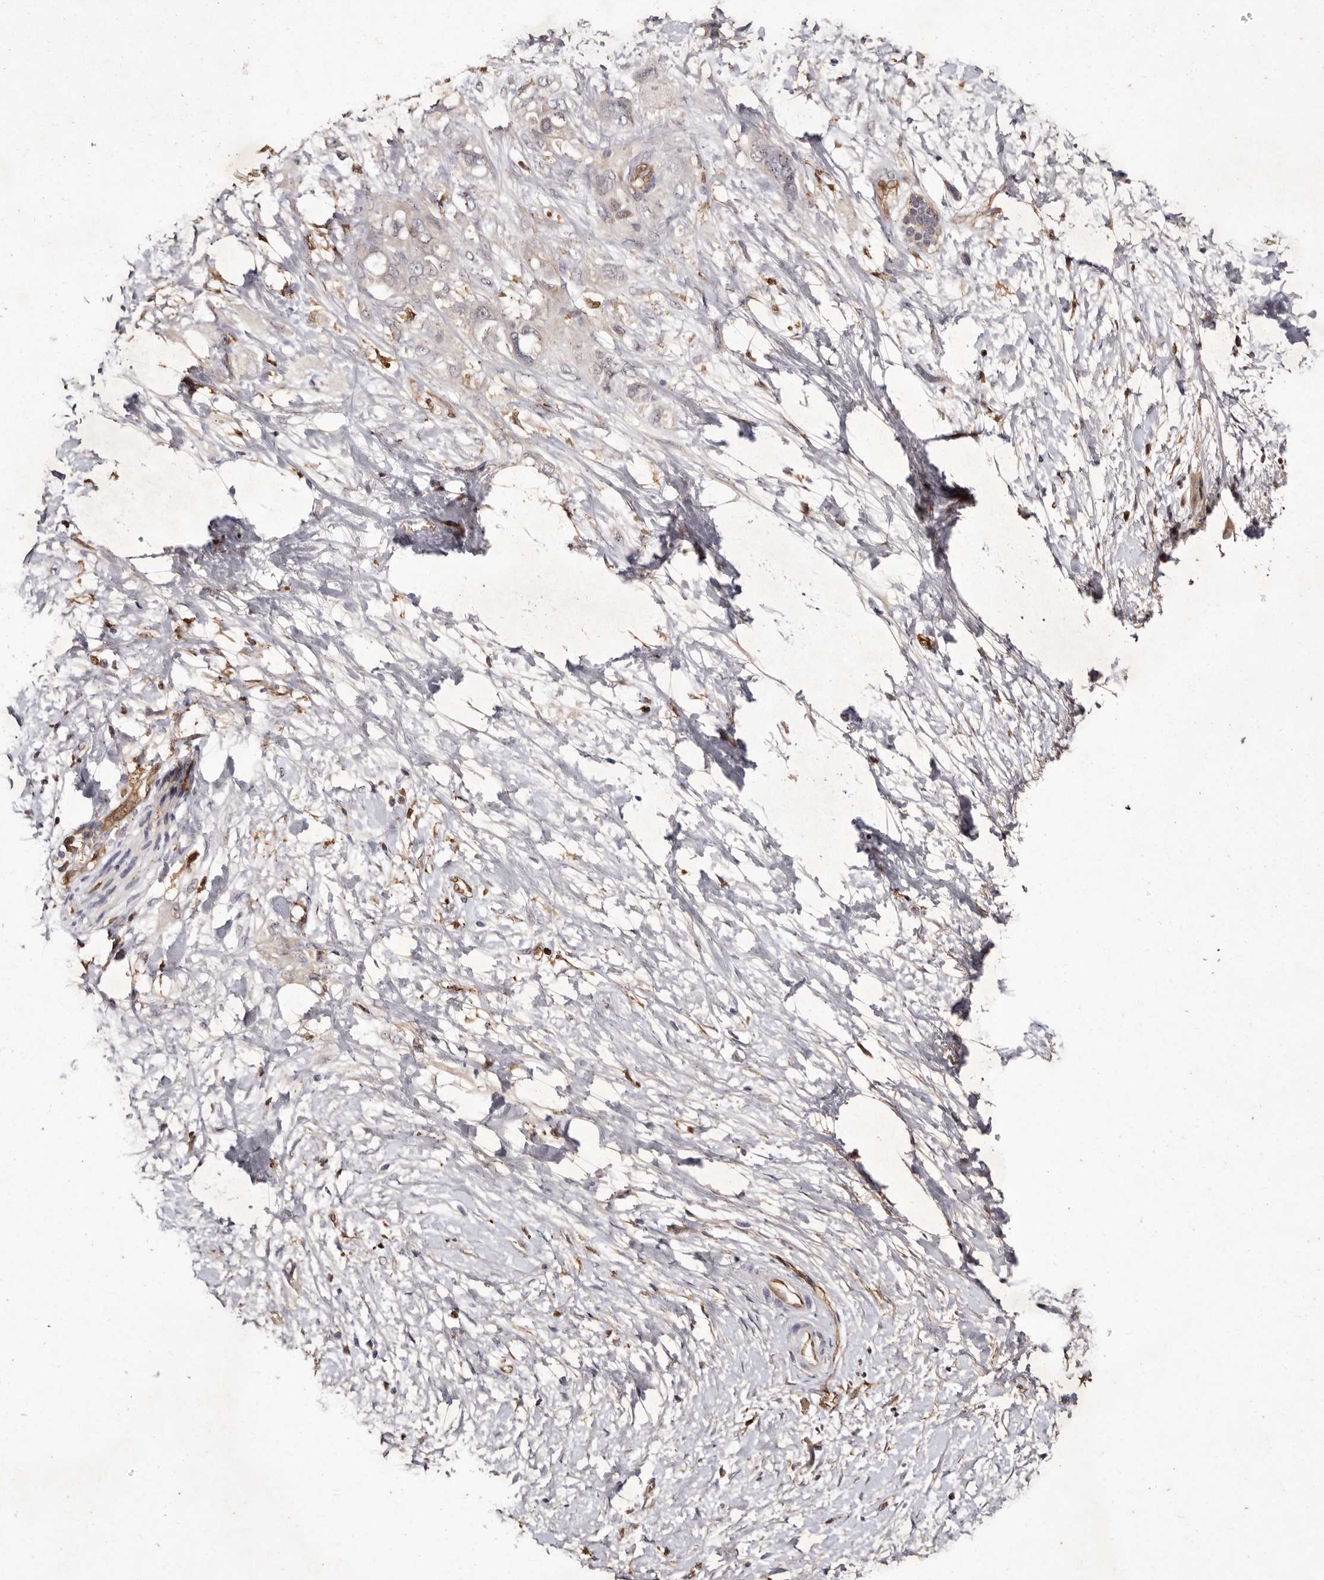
{"staining": {"intensity": "negative", "quantity": "none", "location": "none"}, "tissue": "pancreatic cancer", "cell_type": "Tumor cells", "image_type": "cancer", "snomed": [{"axis": "morphology", "description": "Adenocarcinoma, NOS"}, {"axis": "topography", "description": "Pancreas"}], "caption": "Immunohistochemistry image of neoplastic tissue: human pancreatic cancer (adenocarcinoma) stained with DAB displays no significant protein positivity in tumor cells.", "gene": "GIMAP4", "patient": {"sex": "female", "age": 56}}